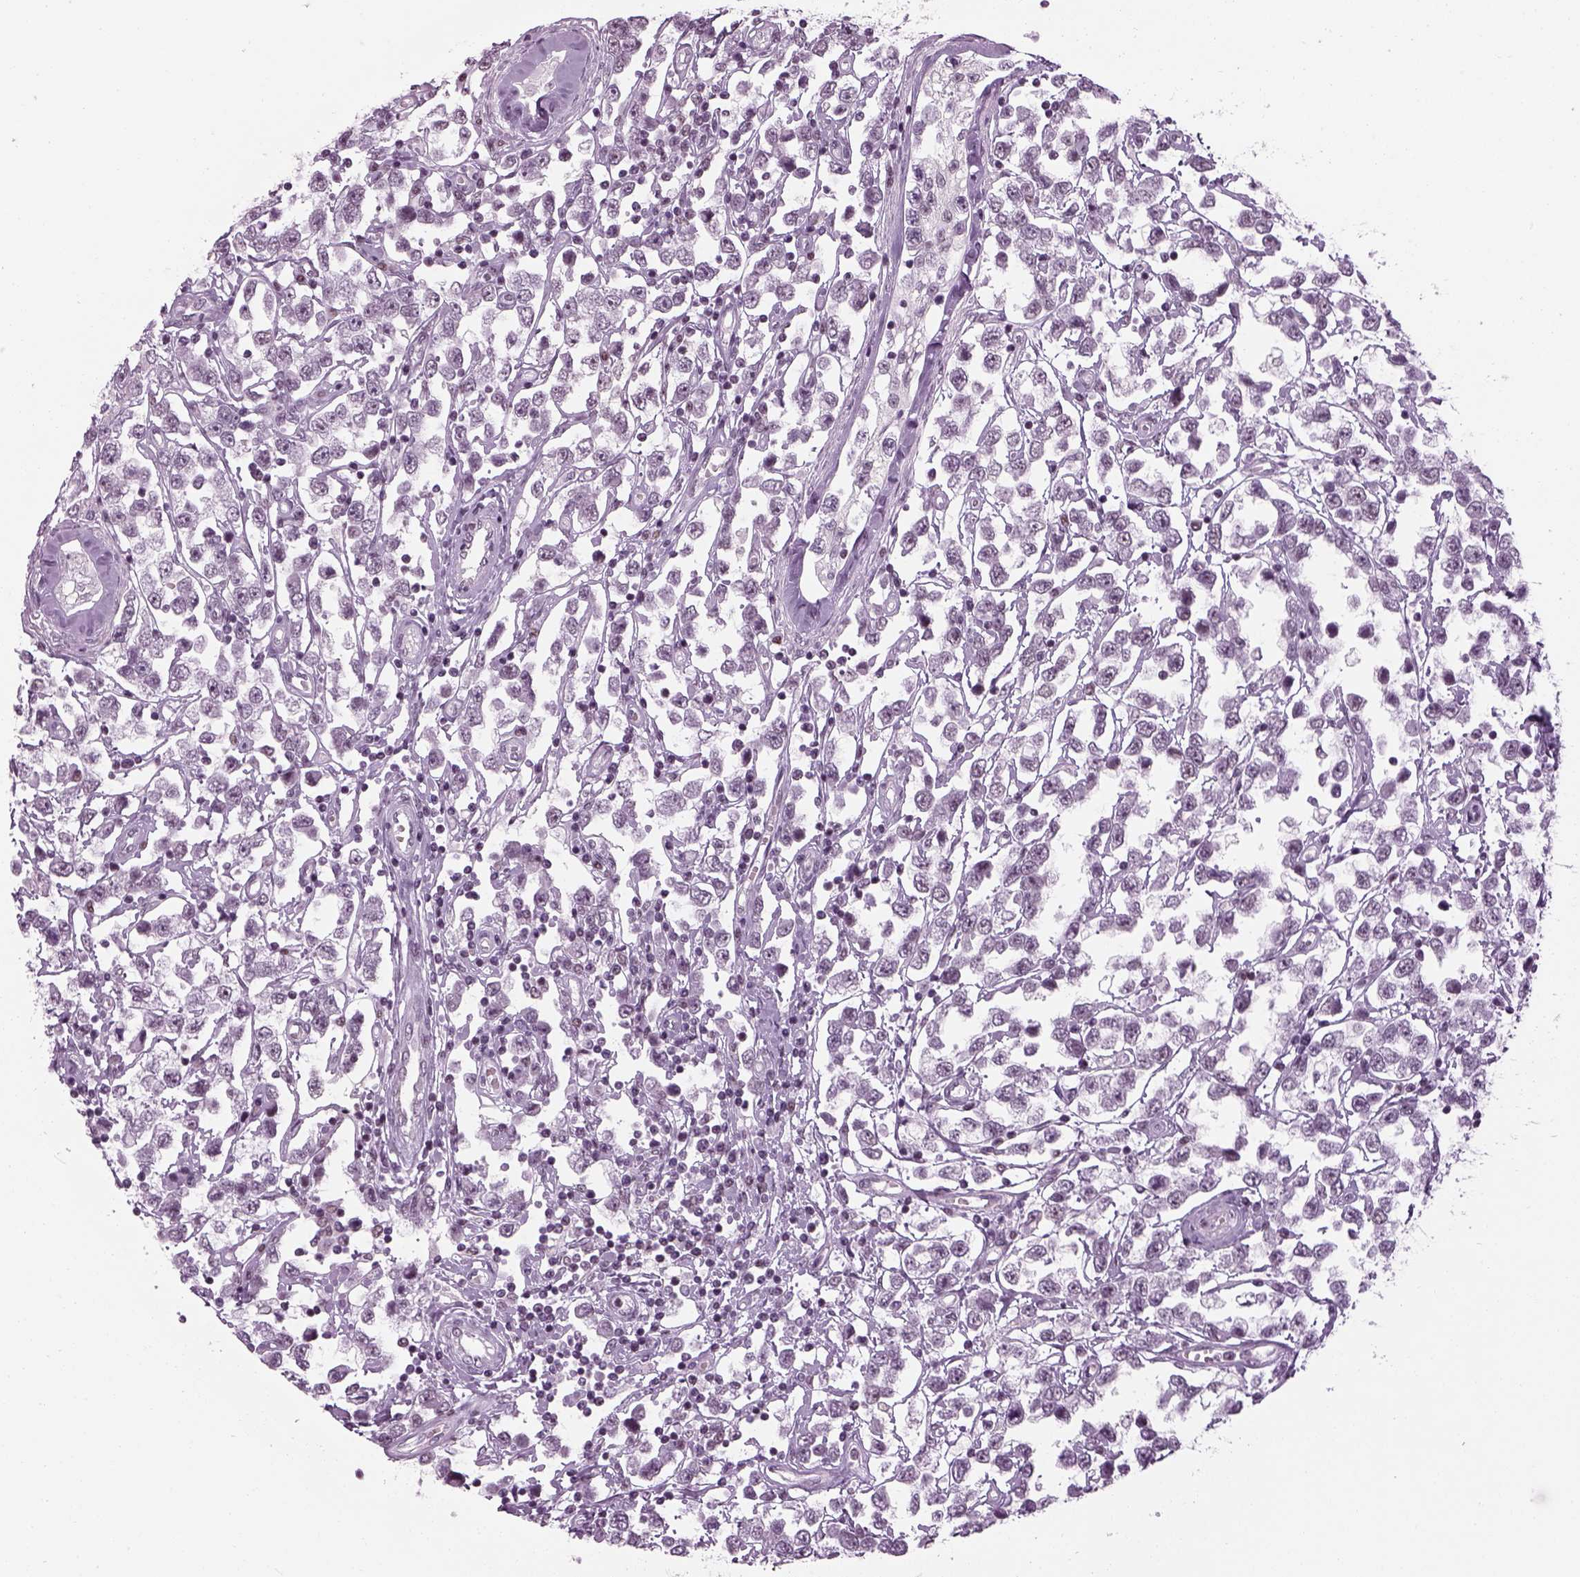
{"staining": {"intensity": "negative", "quantity": "none", "location": "none"}, "tissue": "testis cancer", "cell_type": "Tumor cells", "image_type": "cancer", "snomed": [{"axis": "morphology", "description": "Seminoma, NOS"}, {"axis": "topography", "description": "Testis"}], "caption": "Testis cancer (seminoma) stained for a protein using immunohistochemistry demonstrates no expression tumor cells.", "gene": "KCNG2", "patient": {"sex": "male", "age": 34}}